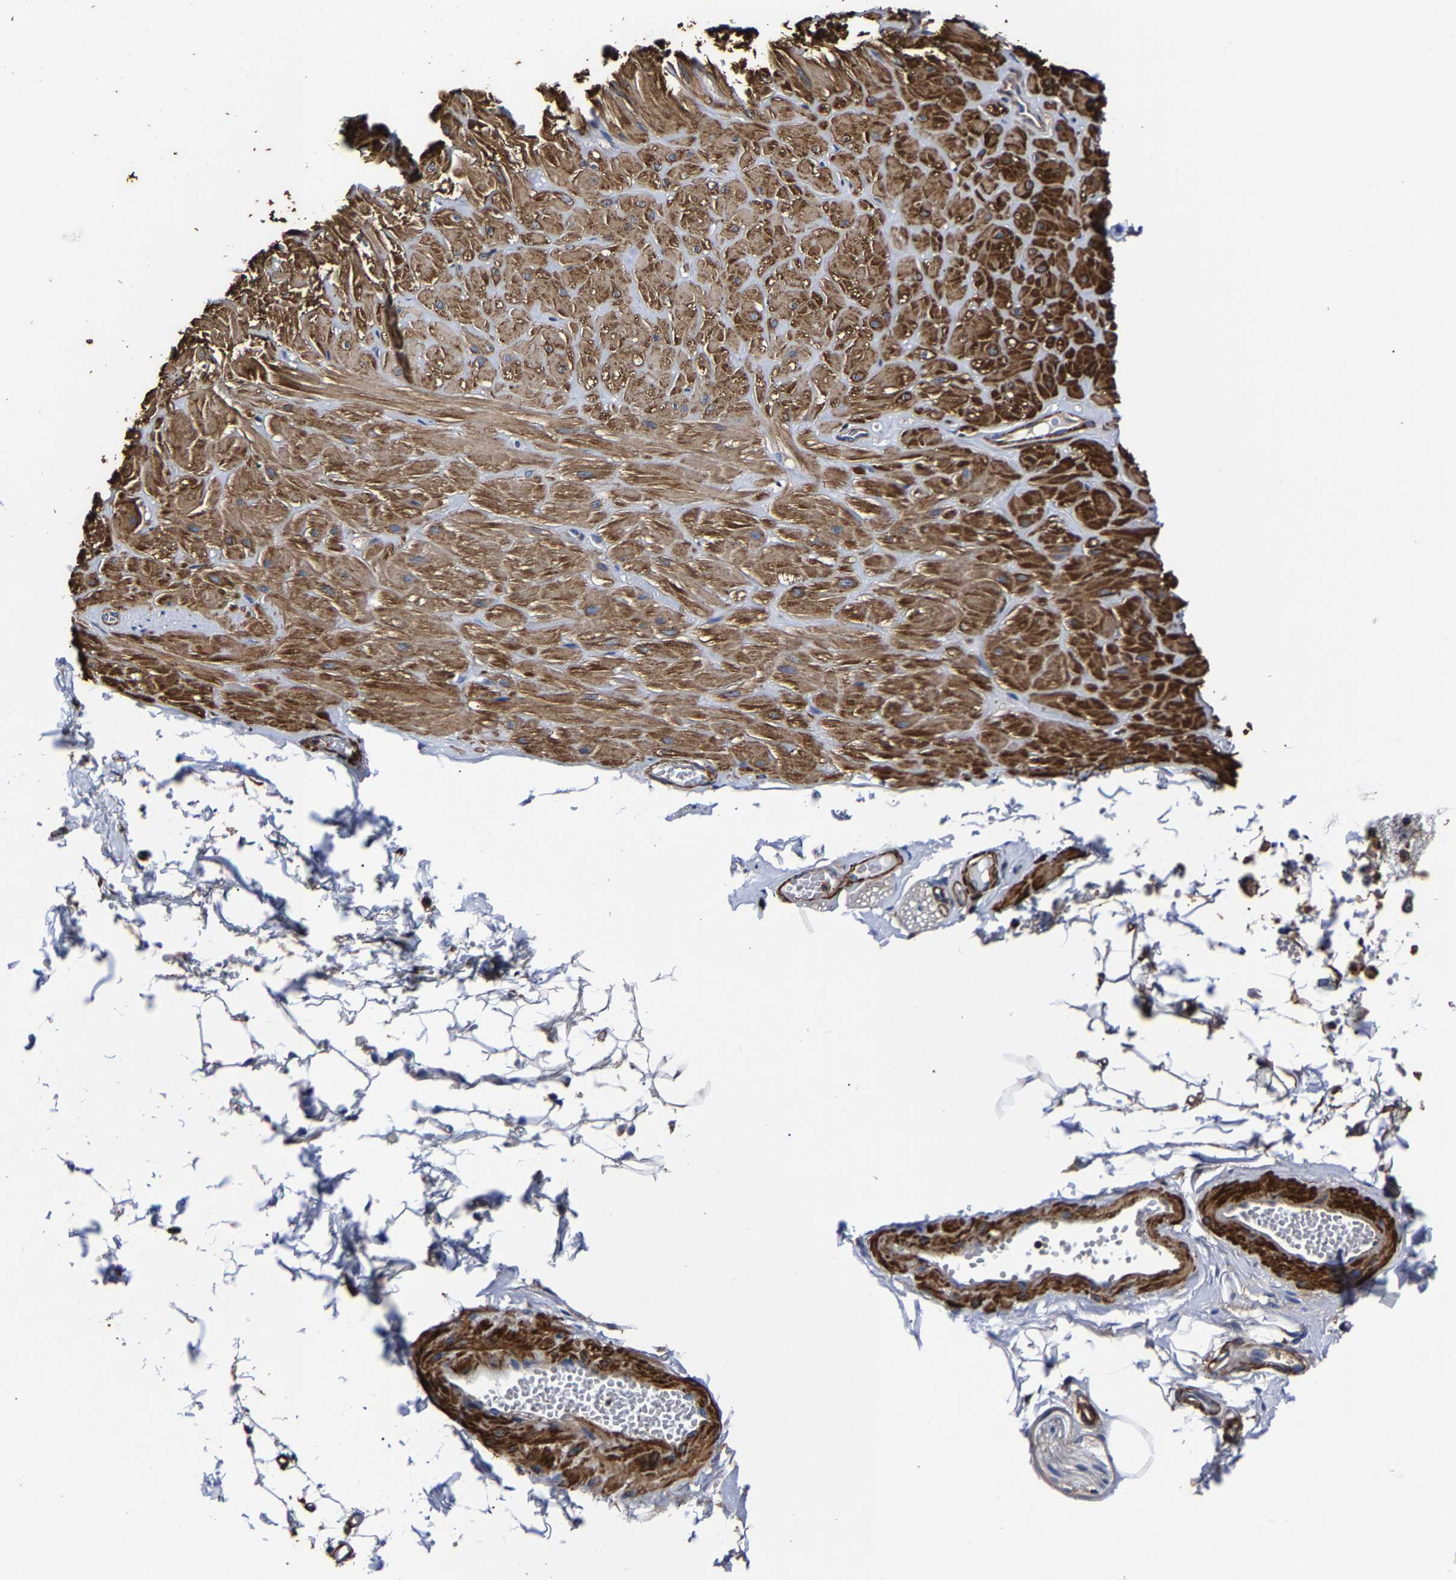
{"staining": {"intensity": "negative", "quantity": "none", "location": "none"}, "tissue": "adipose tissue", "cell_type": "Adipocytes", "image_type": "normal", "snomed": [{"axis": "morphology", "description": "Normal tissue, NOS"}, {"axis": "topography", "description": "Adipose tissue"}, {"axis": "topography", "description": "Vascular tissue"}, {"axis": "topography", "description": "Peripheral nerve tissue"}], "caption": "Adipocytes are negative for protein expression in normal human adipose tissue. (DAB (3,3'-diaminobenzidine) immunohistochemistry with hematoxylin counter stain).", "gene": "SSH3", "patient": {"sex": "male", "age": 25}}